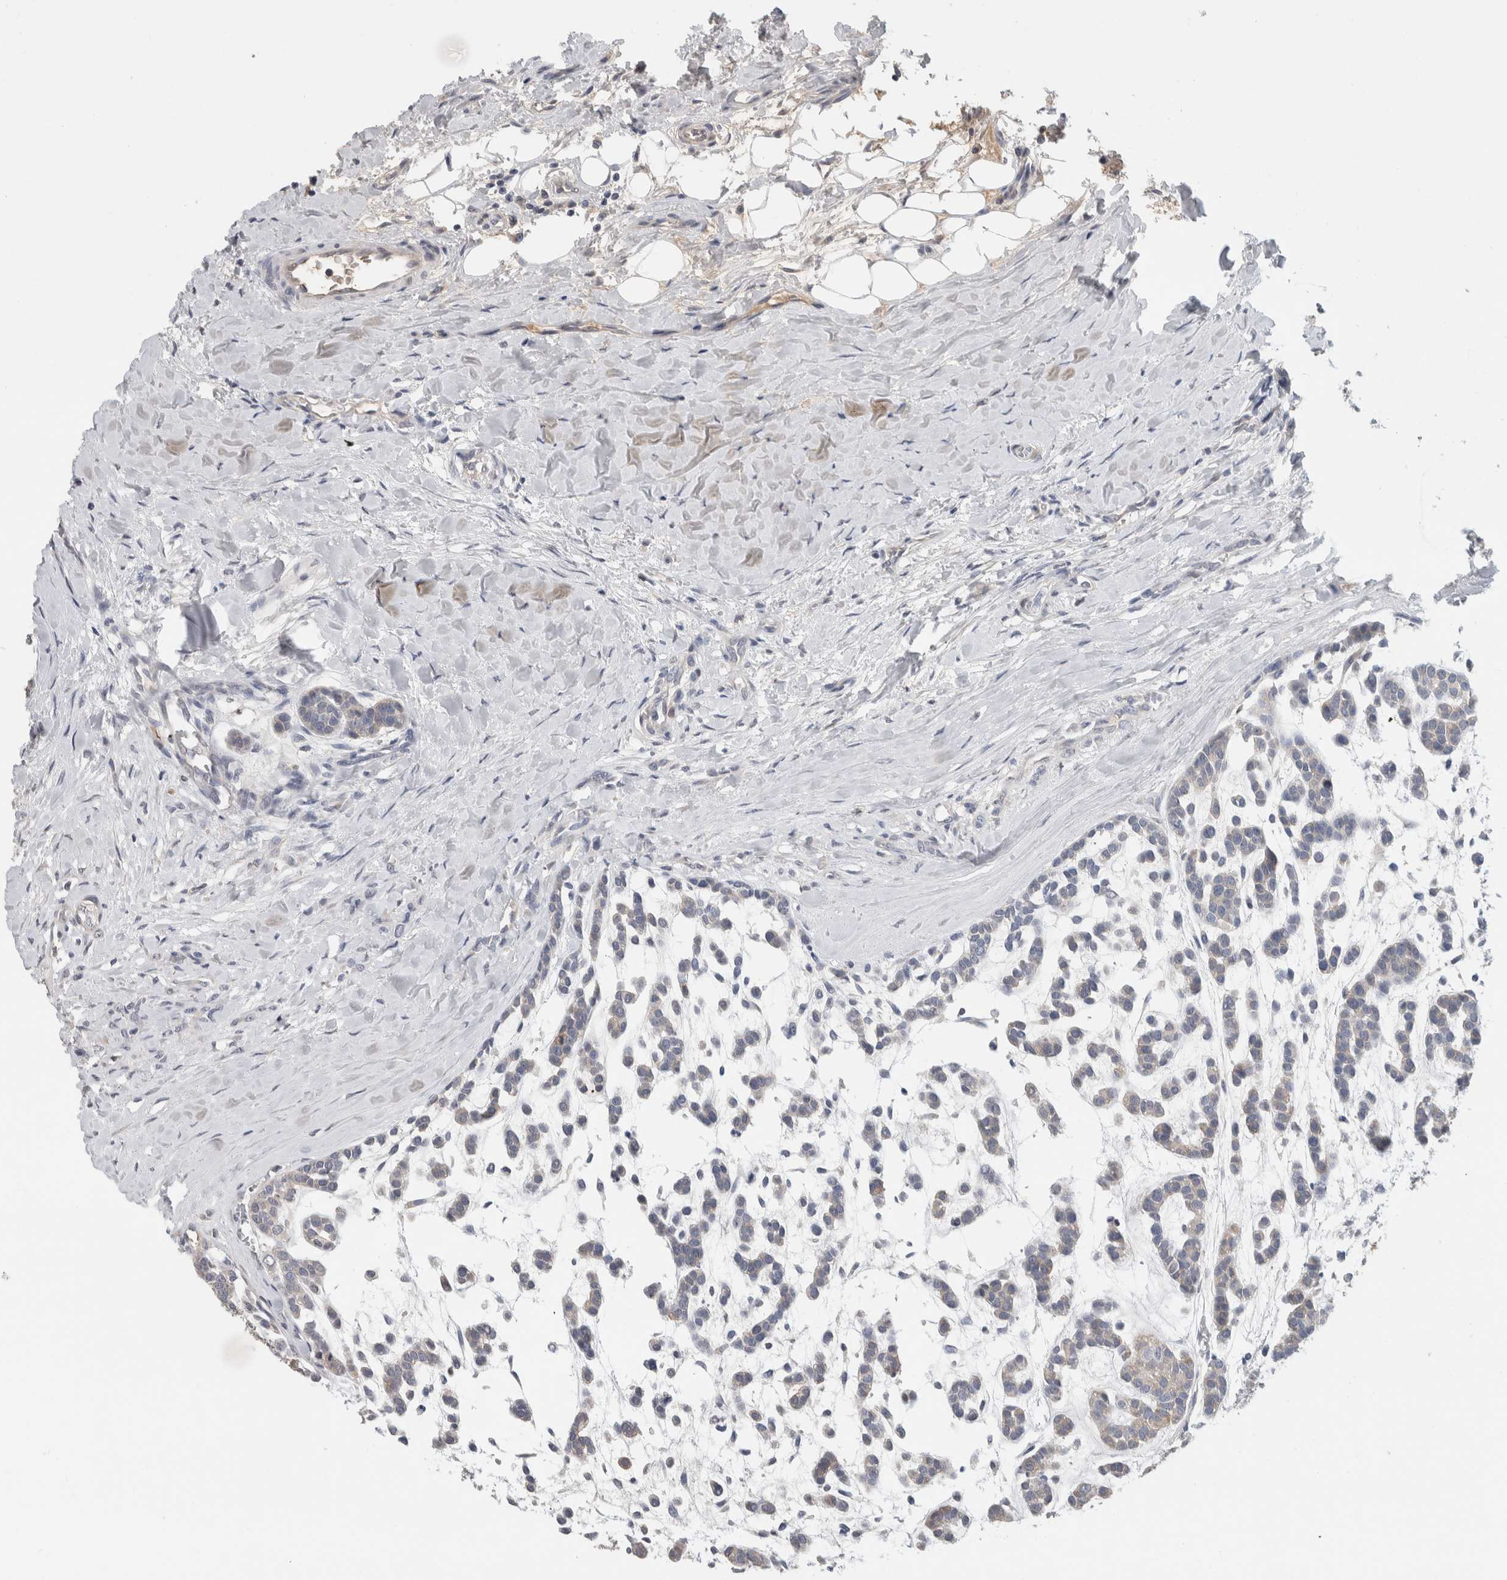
{"staining": {"intensity": "negative", "quantity": "none", "location": "none"}, "tissue": "head and neck cancer", "cell_type": "Tumor cells", "image_type": "cancer", "snomed": [{"axis": "morphology", "description": "Adenocarcinoma, NOS"}, {"axis": "morphology", "description": "Adenoma, NOS"}, {"axis": "topography", "description": "Head-Neck"}], "caption": "Immunohistochemical staining of human head and neck adenoma displays no significant staining in tumor cells.", "gene": "SCGB1A1", "patient": {"sex": "female", "age": 55}}